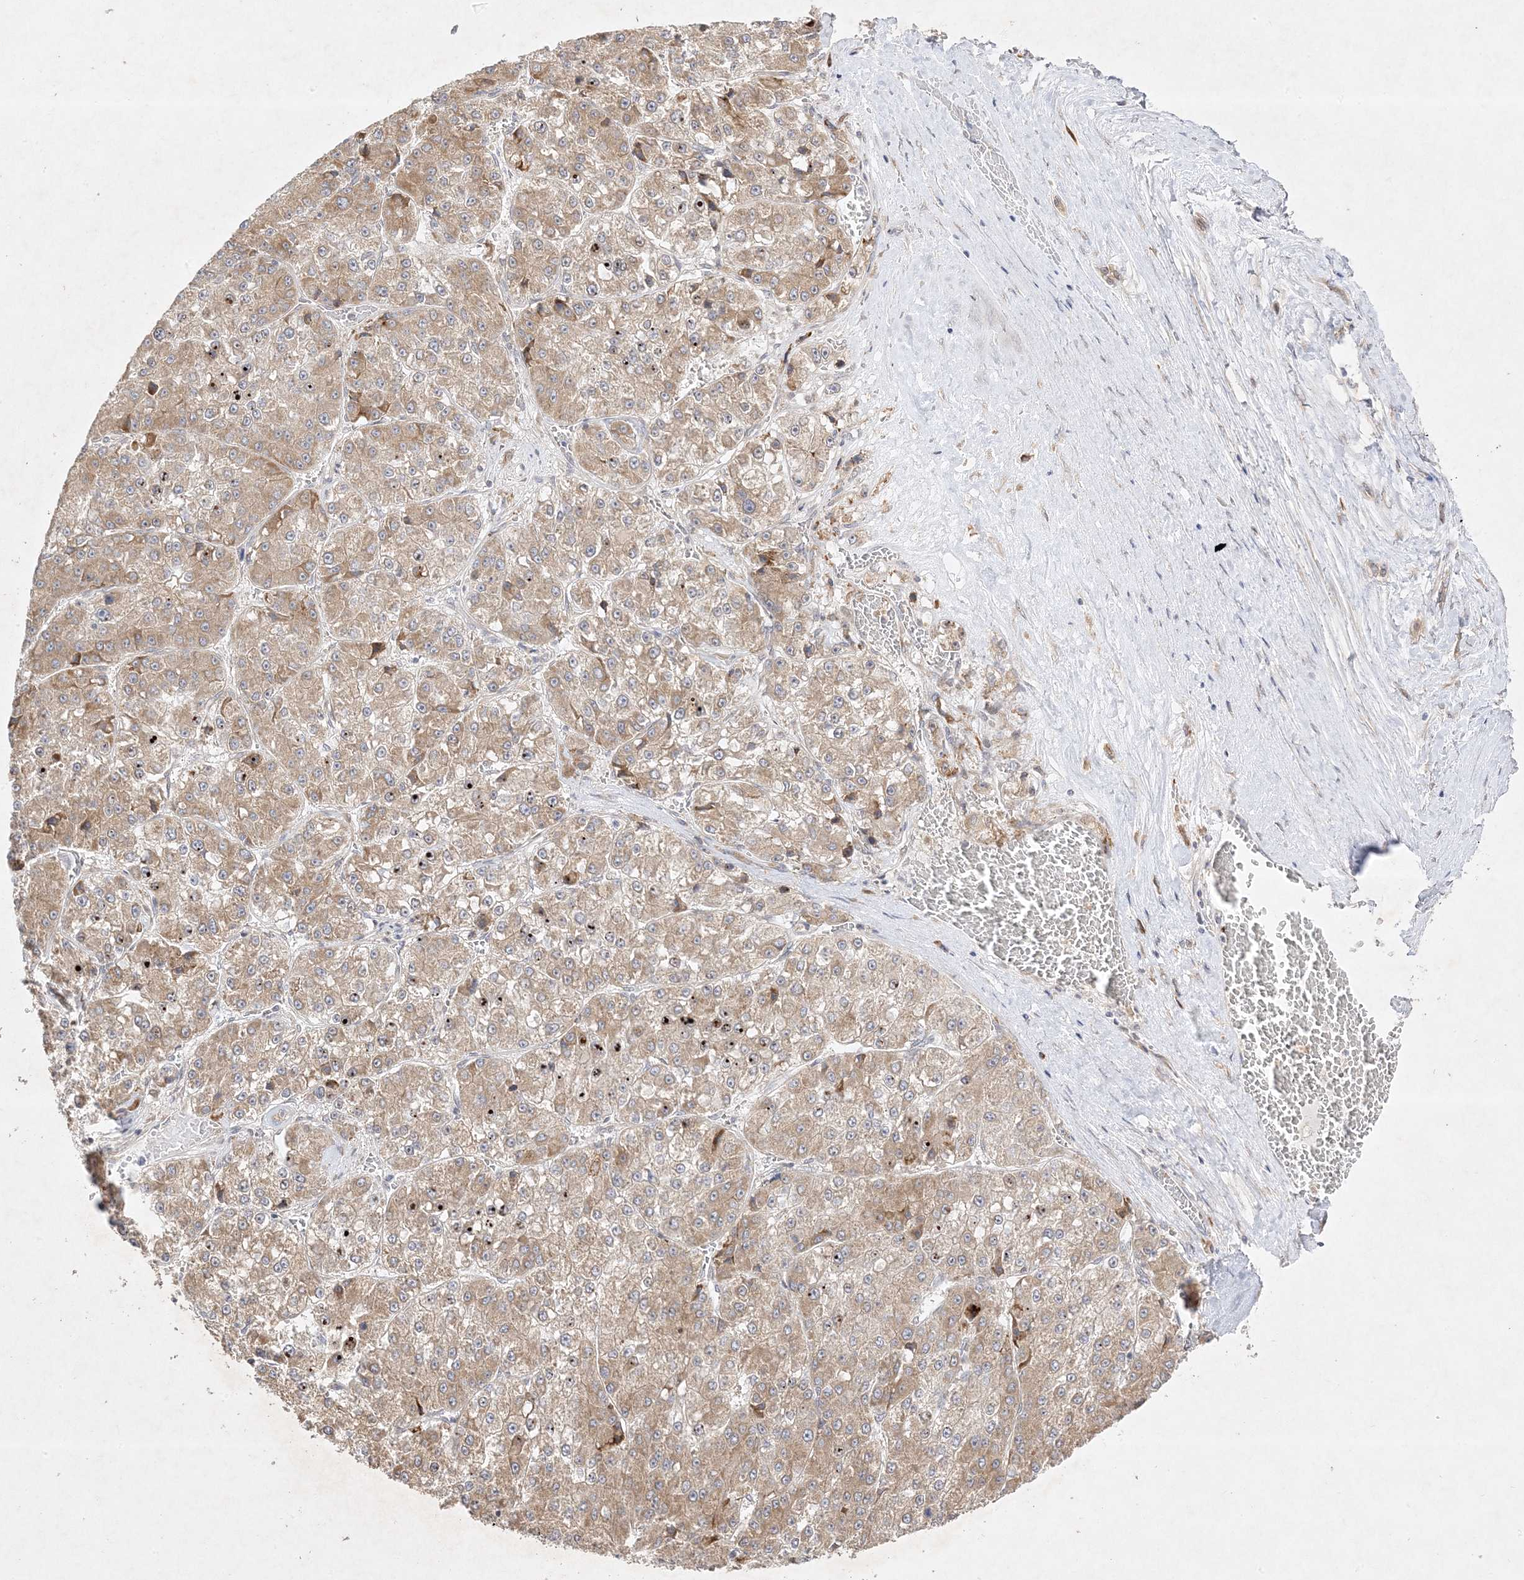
{"staining": {"intensity": "moderate", "quantity": ">75%", "location": "cytoplasmic/membranous"}, "tissue": "liver cancer", "cell_type": "Tumor cells", "image_type": "cancer", "snomed": [{"axis": "morphology", "description": "Carcinoma, Hepatocellular, NOS"}, {"axis": "topography", "description": "Liver"}], "caption": "Hepatocellular carcinoma (liver) stained with DAB IHC demonstrates medium levels of moderate cytoplasmic/membranous expression in about >75% of tumor cells.", "gene": "C2CD2", "patient": {"sex": "female", "age": 73}}